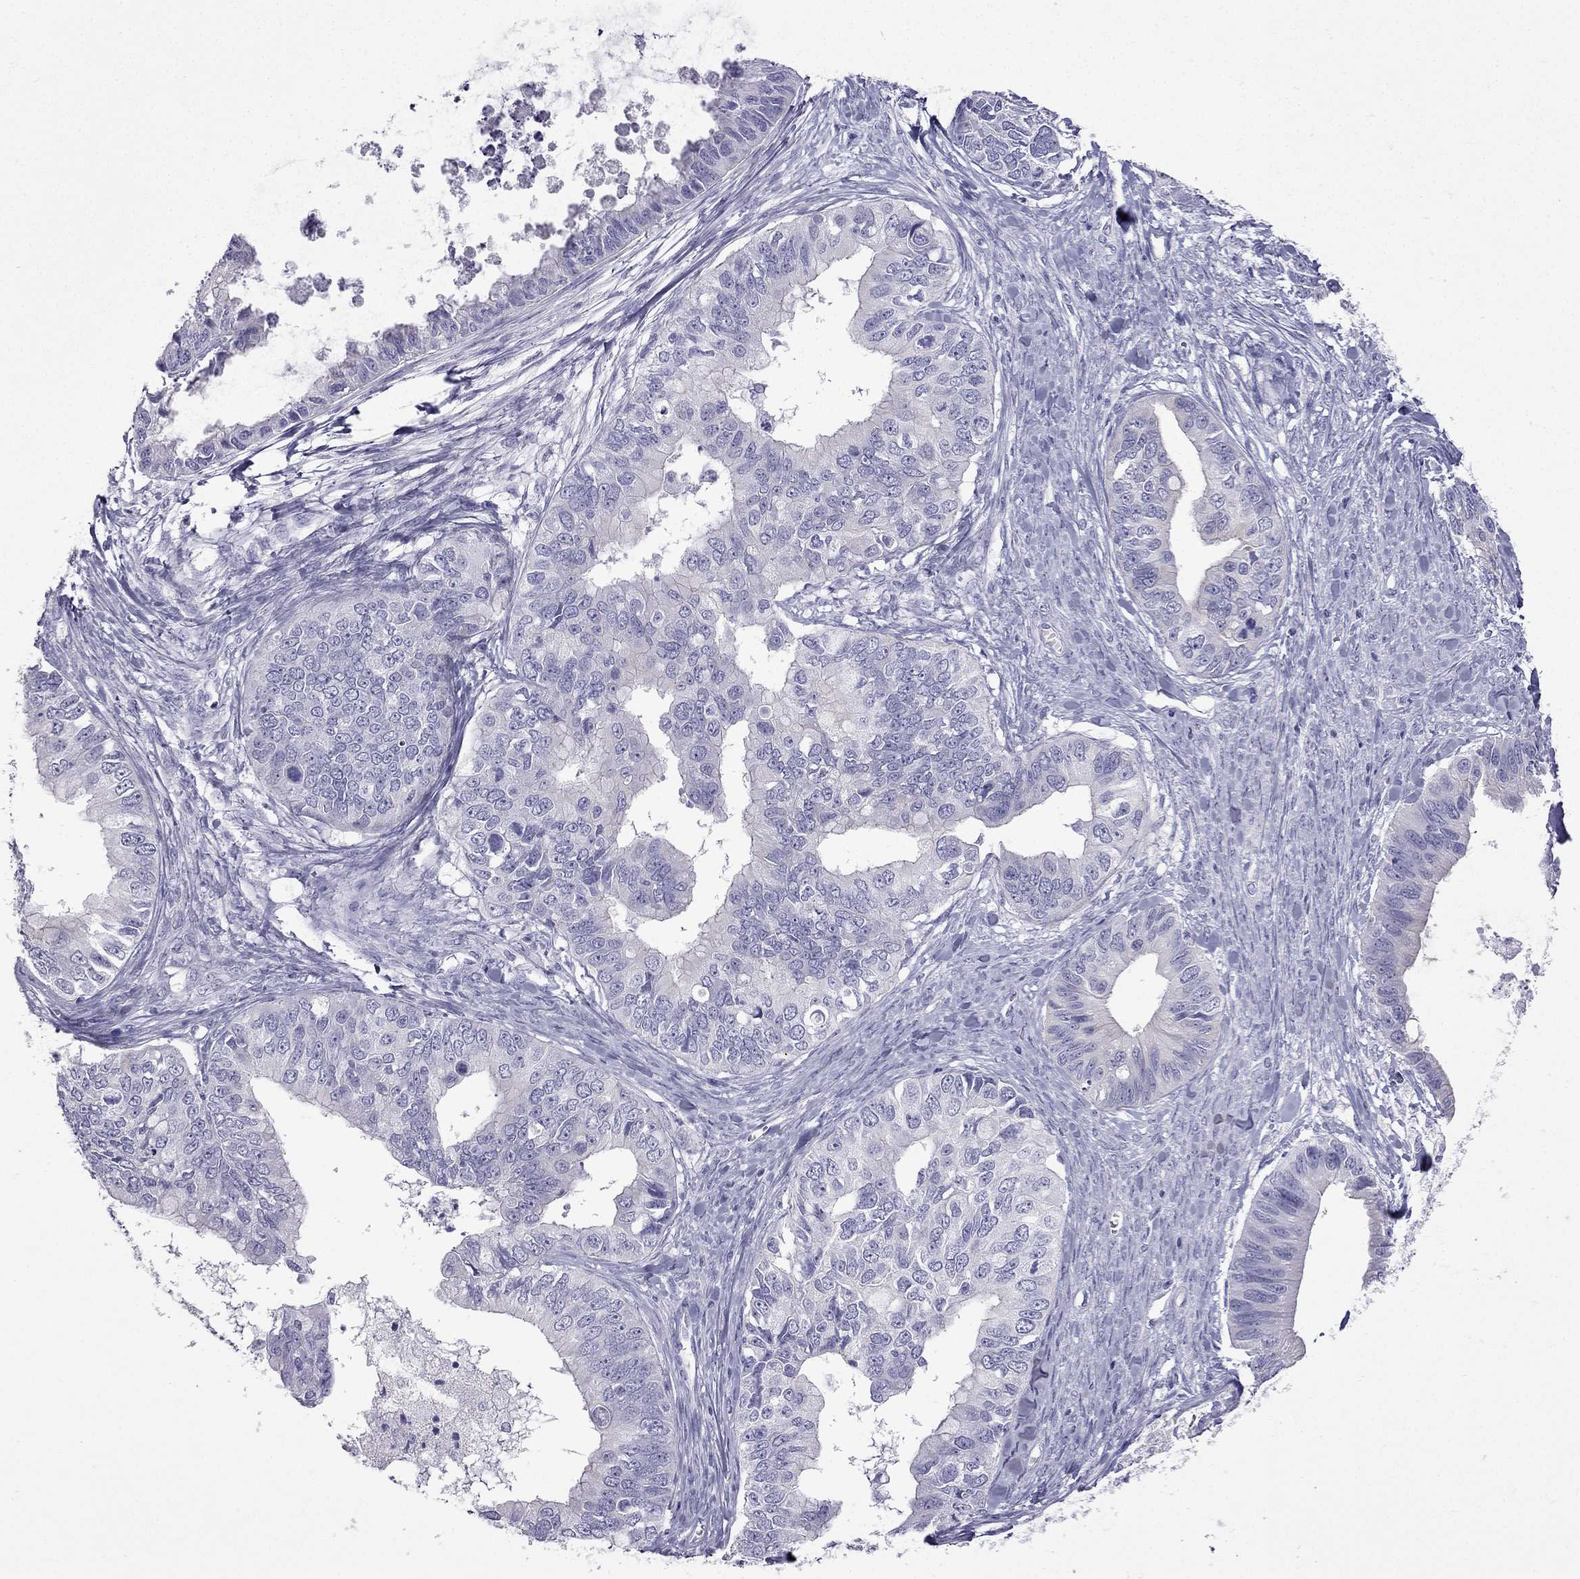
{"staining": {"intensity": "negative", "quantity": "none", "location": "none"}, "tissue": "ovarian cancer", "cell_type": "Tumor cells", "image_type": "cancer", "snomed": [{"axis": "morphology", "description": "Cystadenocarcinoma, mucinous, NOS"}, {"axis": "topography", "description": "Ovary"}], "caption": "An IHC micrograph of mucinous cystadenocarcinoma (ovarian) is shown. There is no staining in tumor cells of mucinous cystadenocarcinoma (ovarian). (Immunohistochemistry, brightfield microscopy, high magnification).", "gene": "GJA8", "patient": {"sex": "female", "age": 76}}